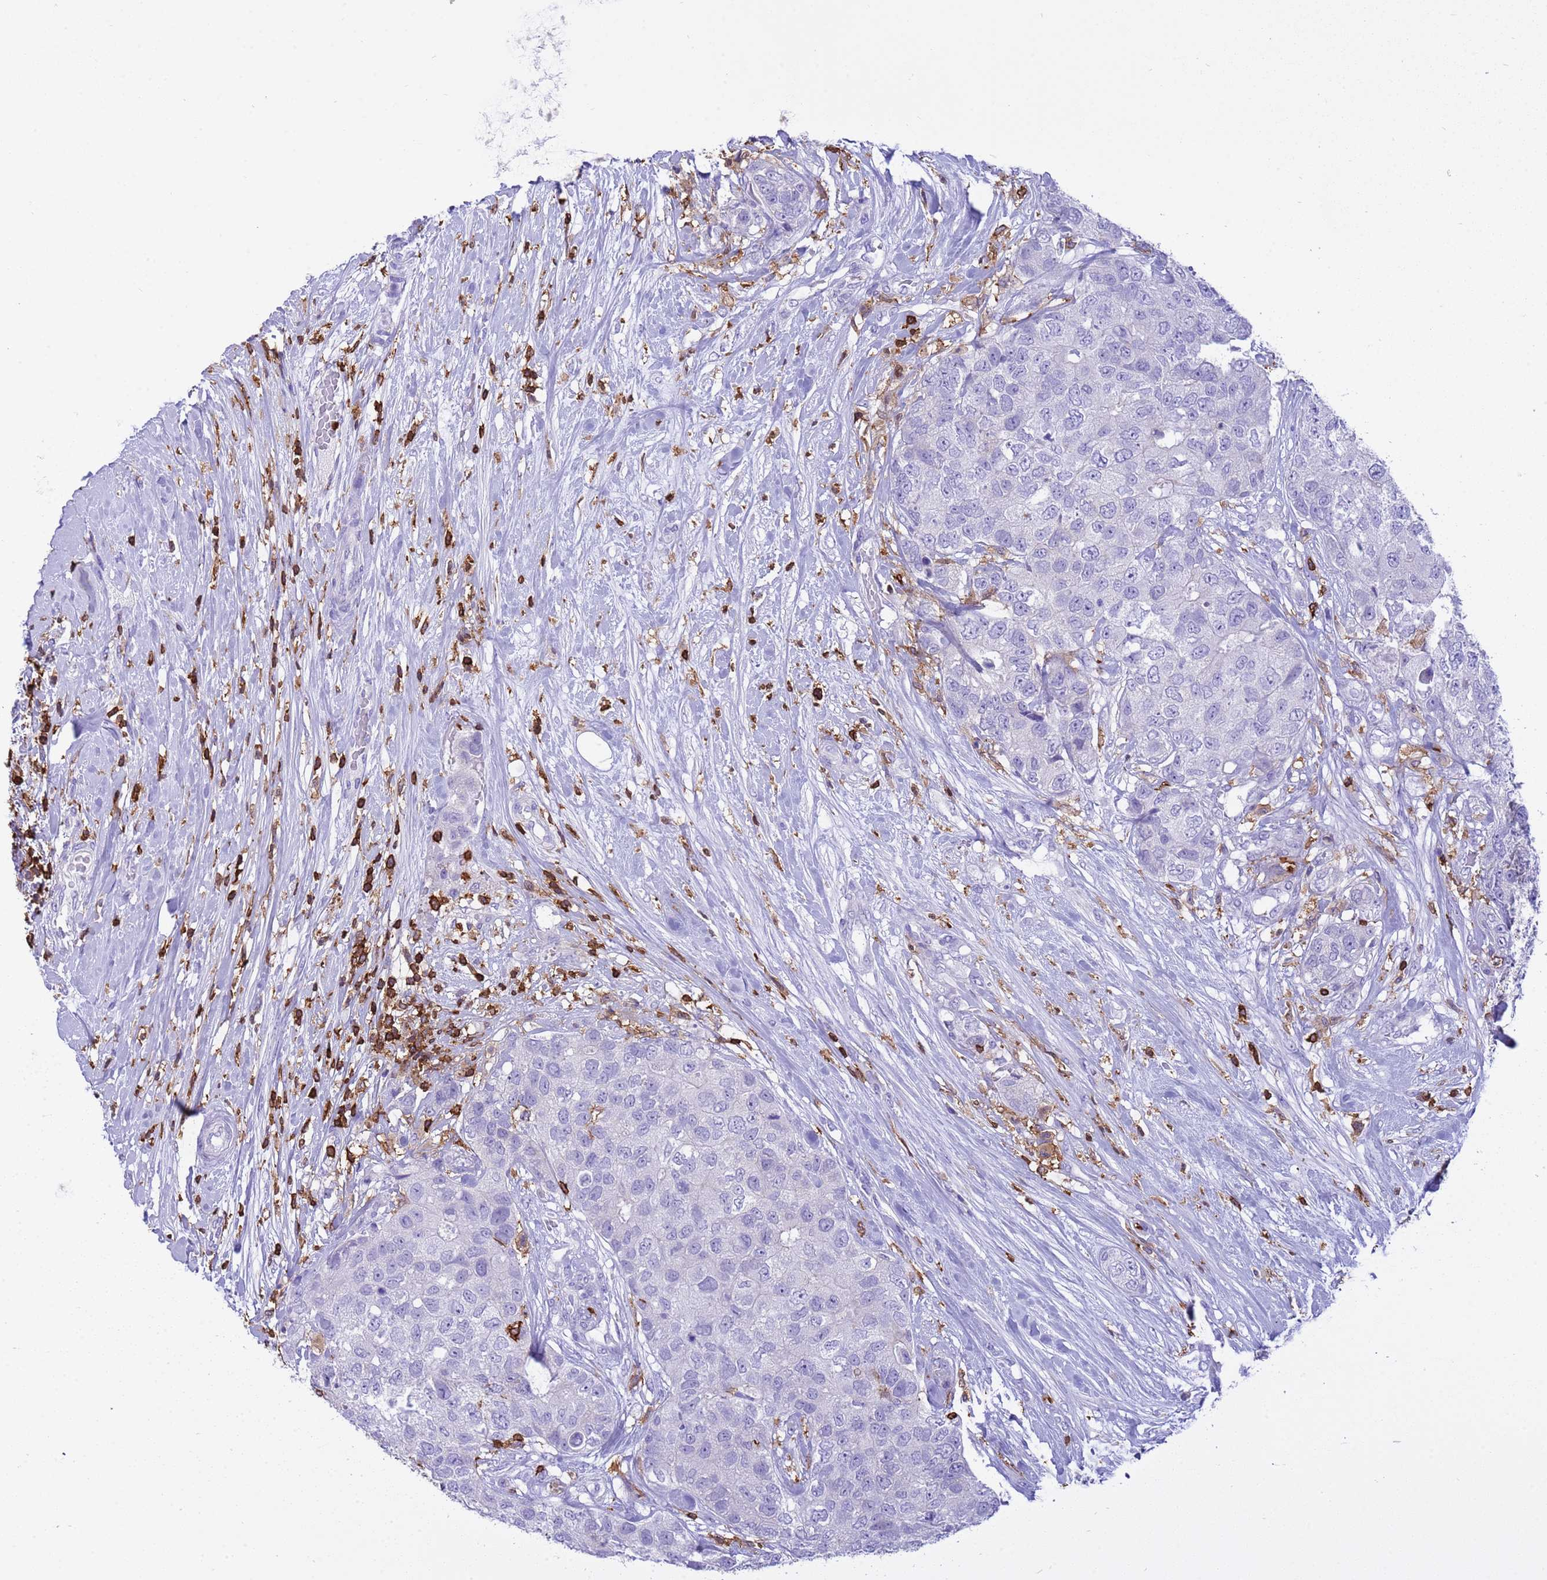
{"staining": {"intensity": "negative", "quantity": "none", "location": "none"}, "tissue": "breast cancer", "cell_type": "Tumor cells", "image_type": "cancer", "snomed": [{"axis": "morphology", "description": "Duct carcinoma"}, {"axis": "topography", "description": "Breast"}], "caption": "Breast cancer was stained to show a protein in brown. There is no significant staining in tumor cells.", "gene": "IRF5", "patient": {"sex": "female", "age": 62}}